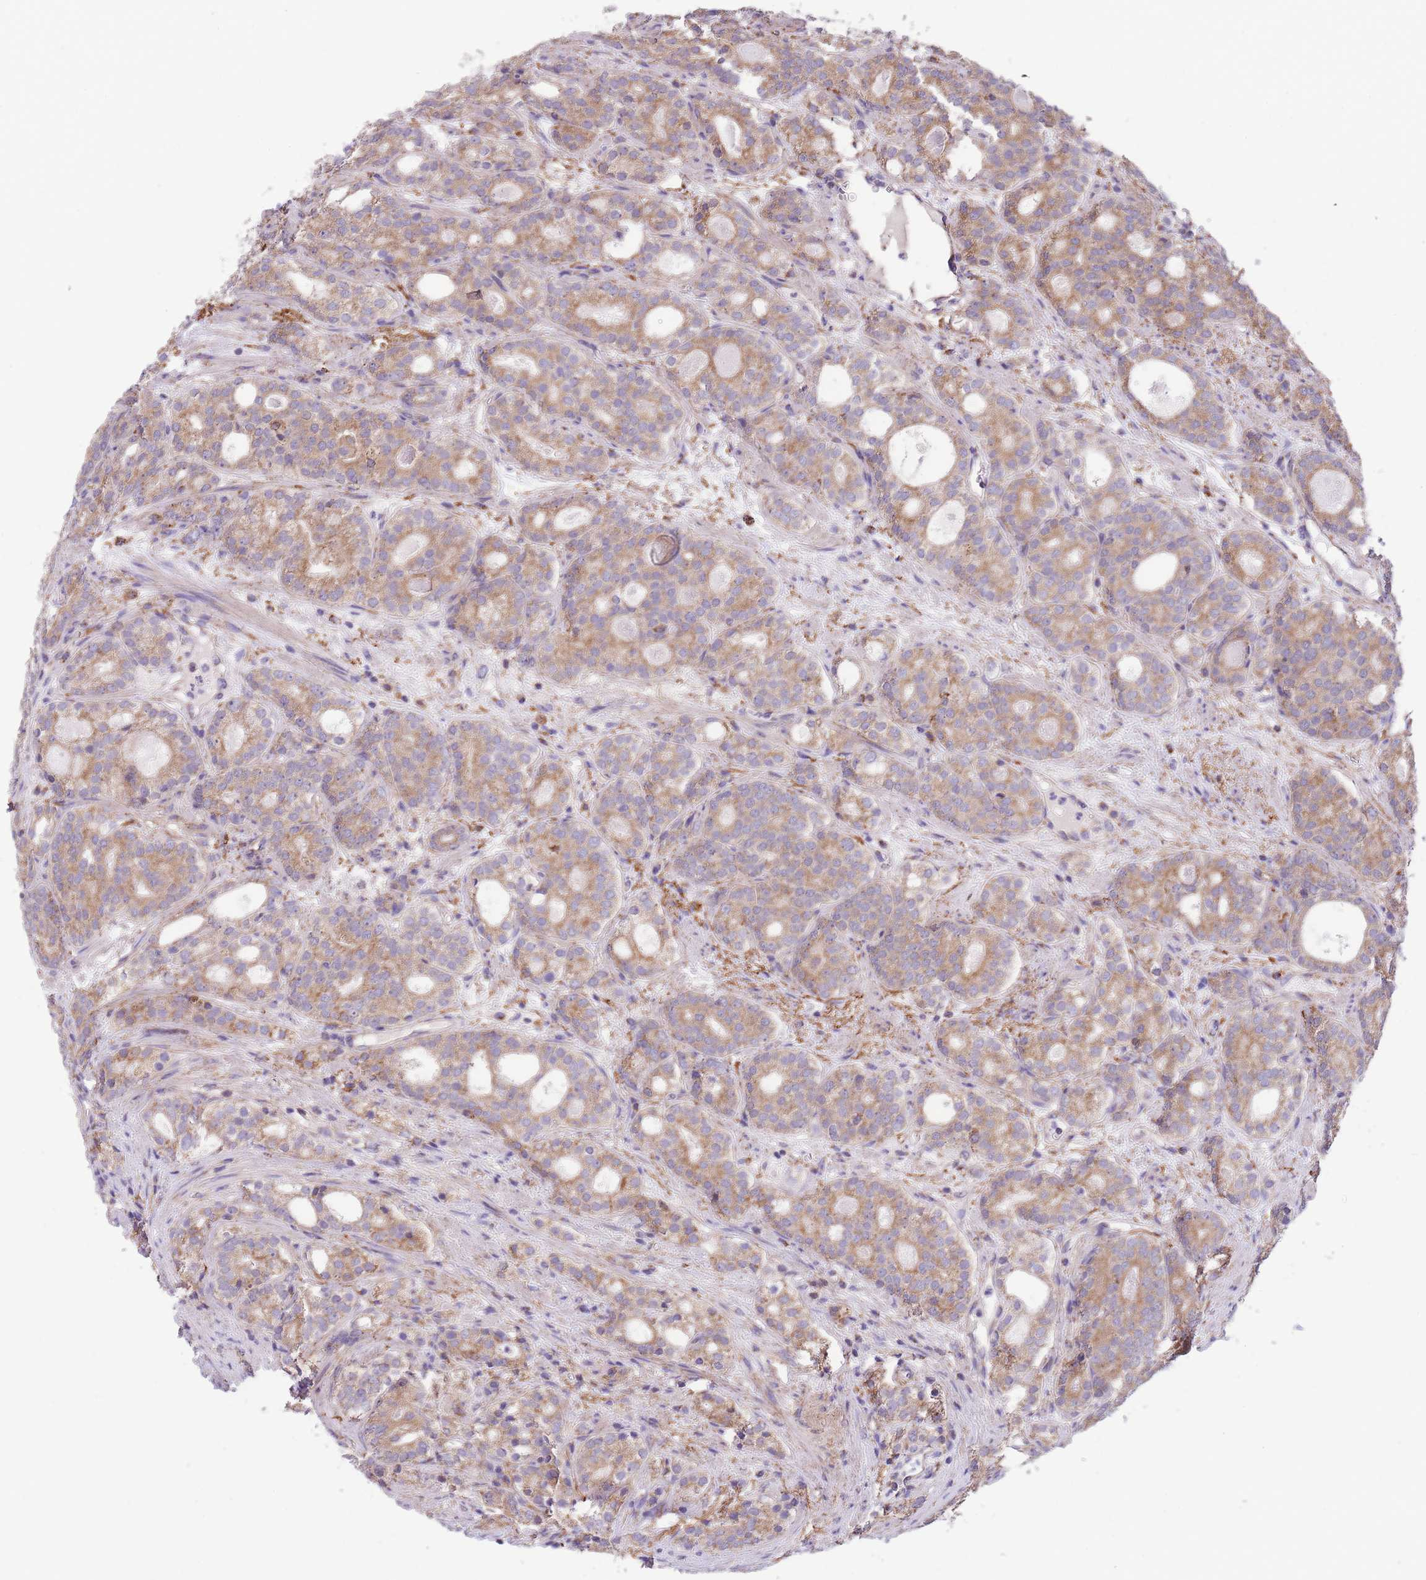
{"staining": {"intensity": "moderate", "quantity": ">75%", "location": "cytoplasmic/membranous"}, "tissue": "prostate cancer", "cell_type": "Tumor cells", "image_type": "cancer", "snomed": [{"axis": "morphology", "description": "Adenocarcinoma, High grade"}, {"axis": "topography", "description": "Prostate"}], "caption": "A brown stain labels moderate cytoplasmic/membranous positivity of a protein in prostate high-grade adenocarcinoma tumor cells.", "gene": "ST3GAL3", "patient": {"sex": "male", "age": 64}}